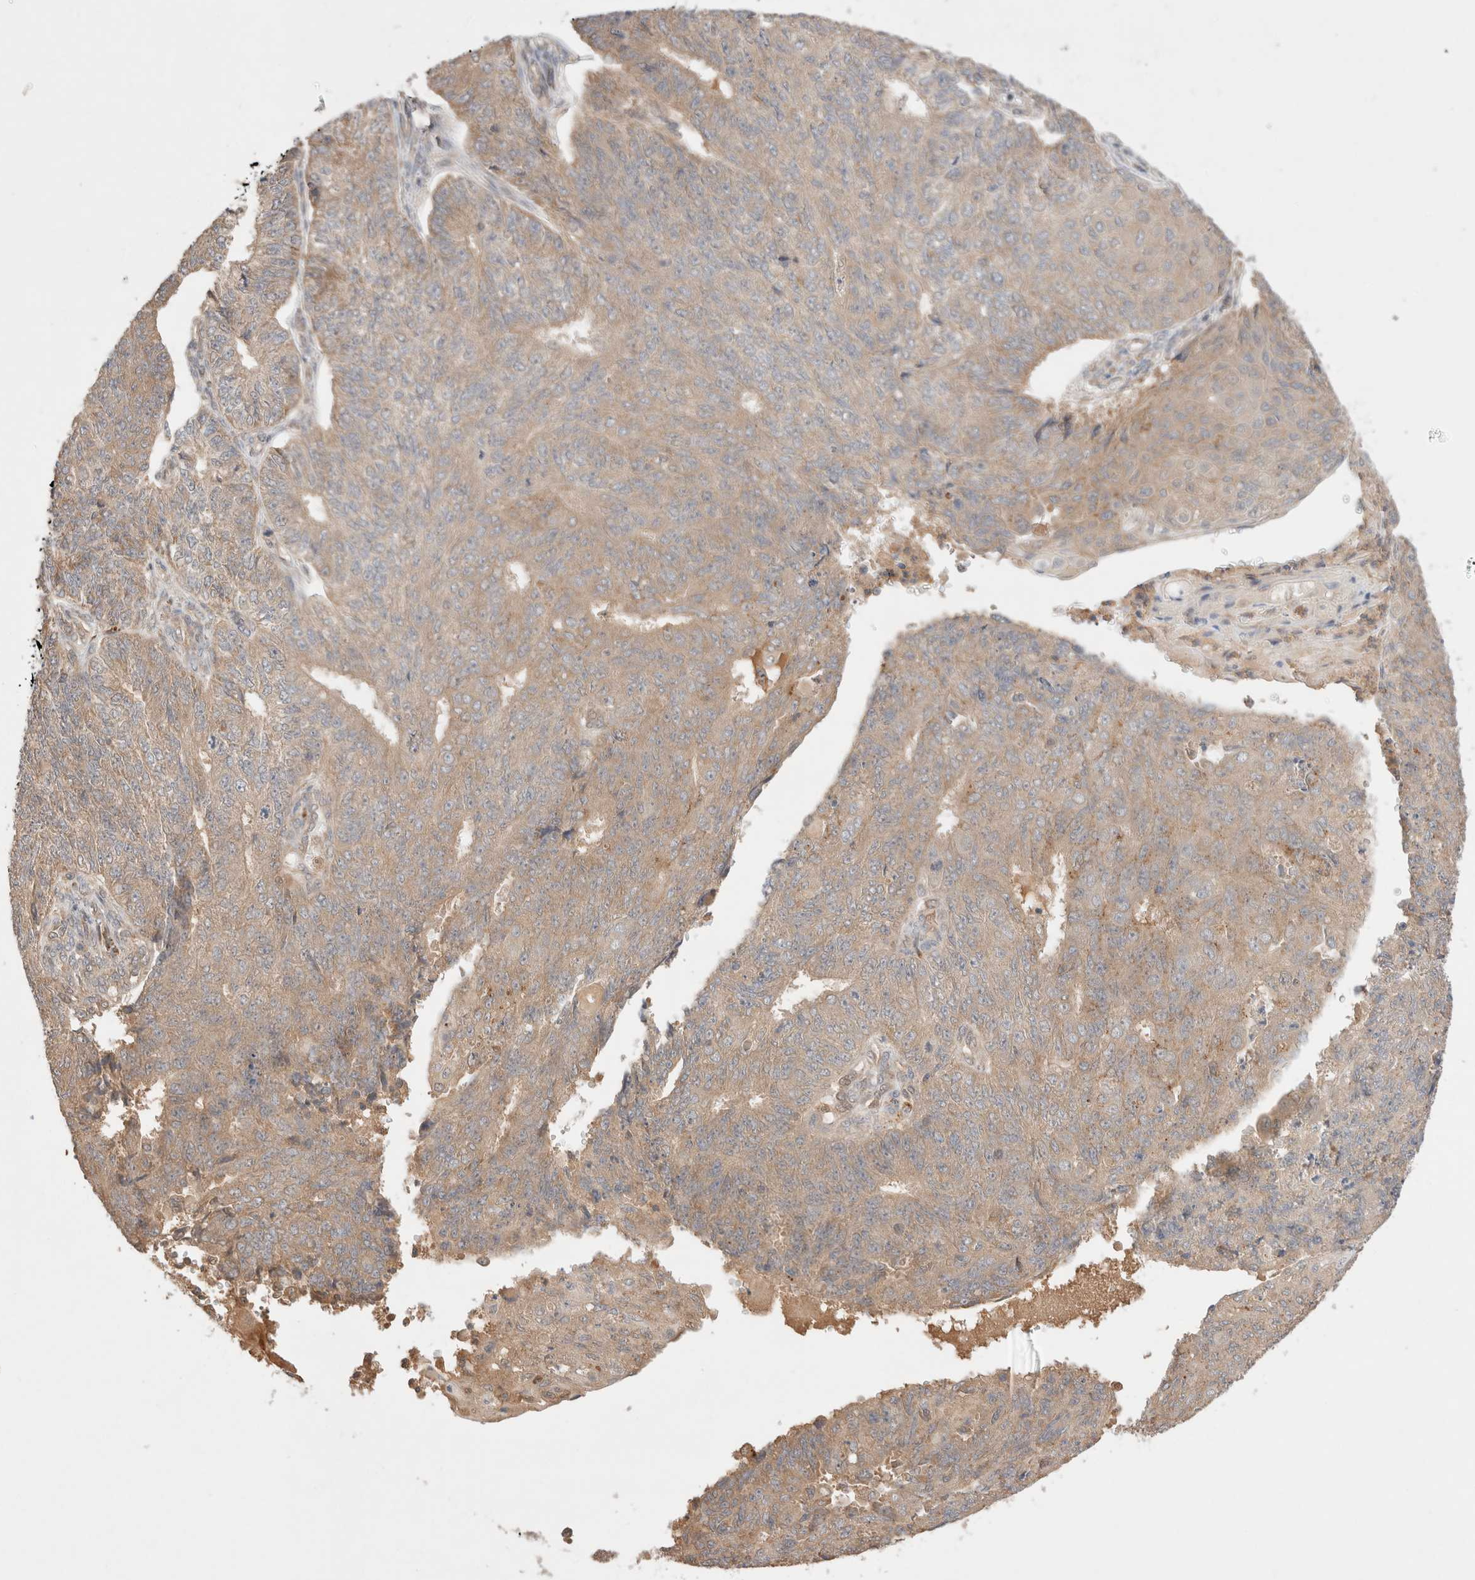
{"staining": {"intensity": "weak", "quantity": ">75%", "location": "cytoplasmic/membranous"}, "tissue": "endometrial cancer", "cell_type": "Tumor cells", "image_type": "cancer", "snomed": [{"axis": "morphology", "description": "Adenocarcinoma, NOS"}, {"axis": "topography", "description": "Endometrium"}], "caption": "Immunohistochemical staining of human endometrial adenocarcinoma demonstrates low levels of weak cytoplasmic/membranous protein expression in about >75% of tumor cells. (IHC, brightfield microscopy, high magnification).", "gene": "CARNMT1", "patient": {"sex": "female", "age": 32}}